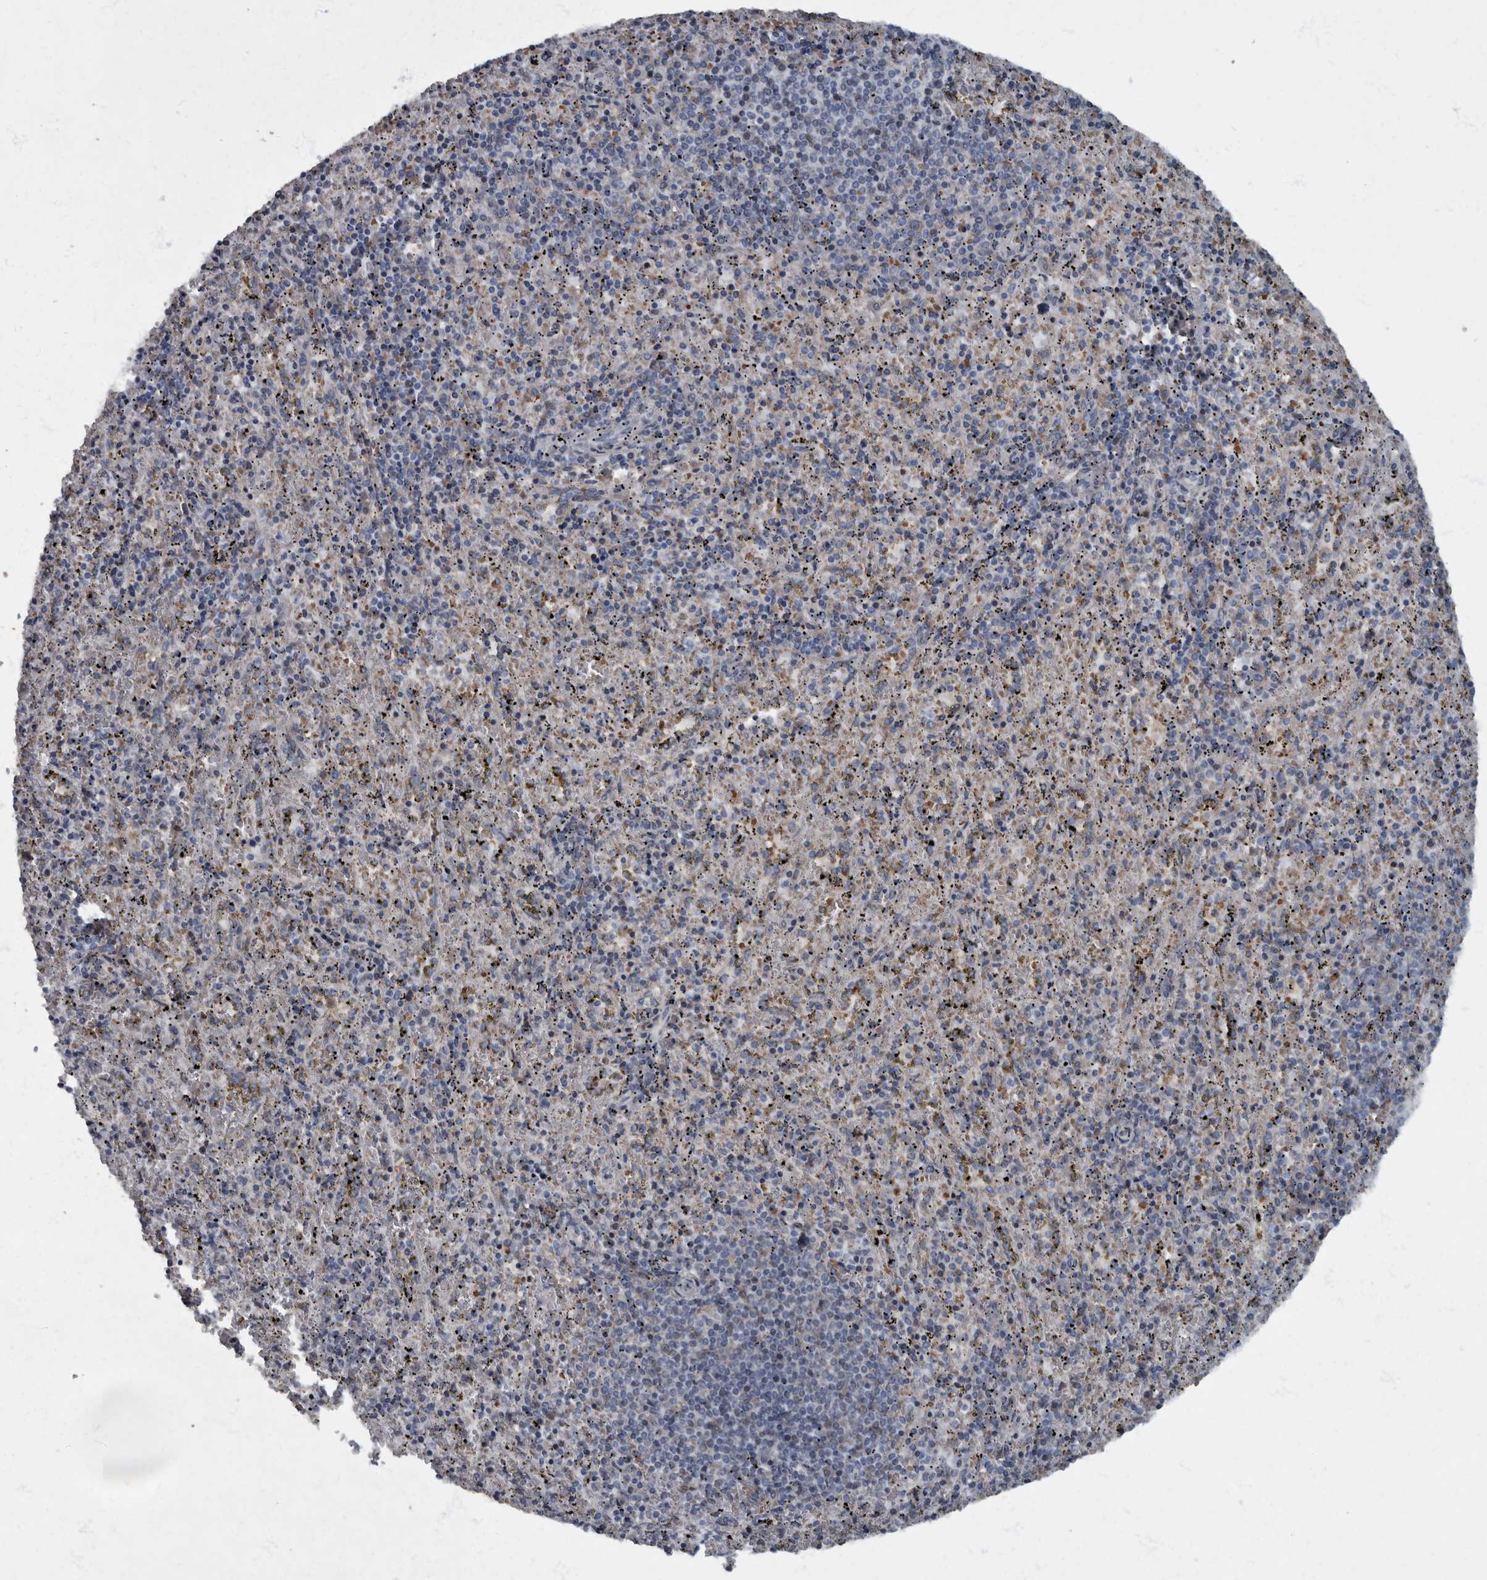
{"staining": {"intensity": "negative", "quantity": "none", "location": "none"}, "tissue": "spleen", "cell_type": "Cells in red pulp", "image_type": "normal", "snomed": [{"axis": "morphology", "description": "Normal tissue, NOS"}, {"axis": "topography", "description": "Spleen"}], "caption": "Immunohistochemical staining of benign spleen shows no significant positivity in cells in red pulp.", "gene": "WDR33", "patient": {"sex": "male", "age": 11}}